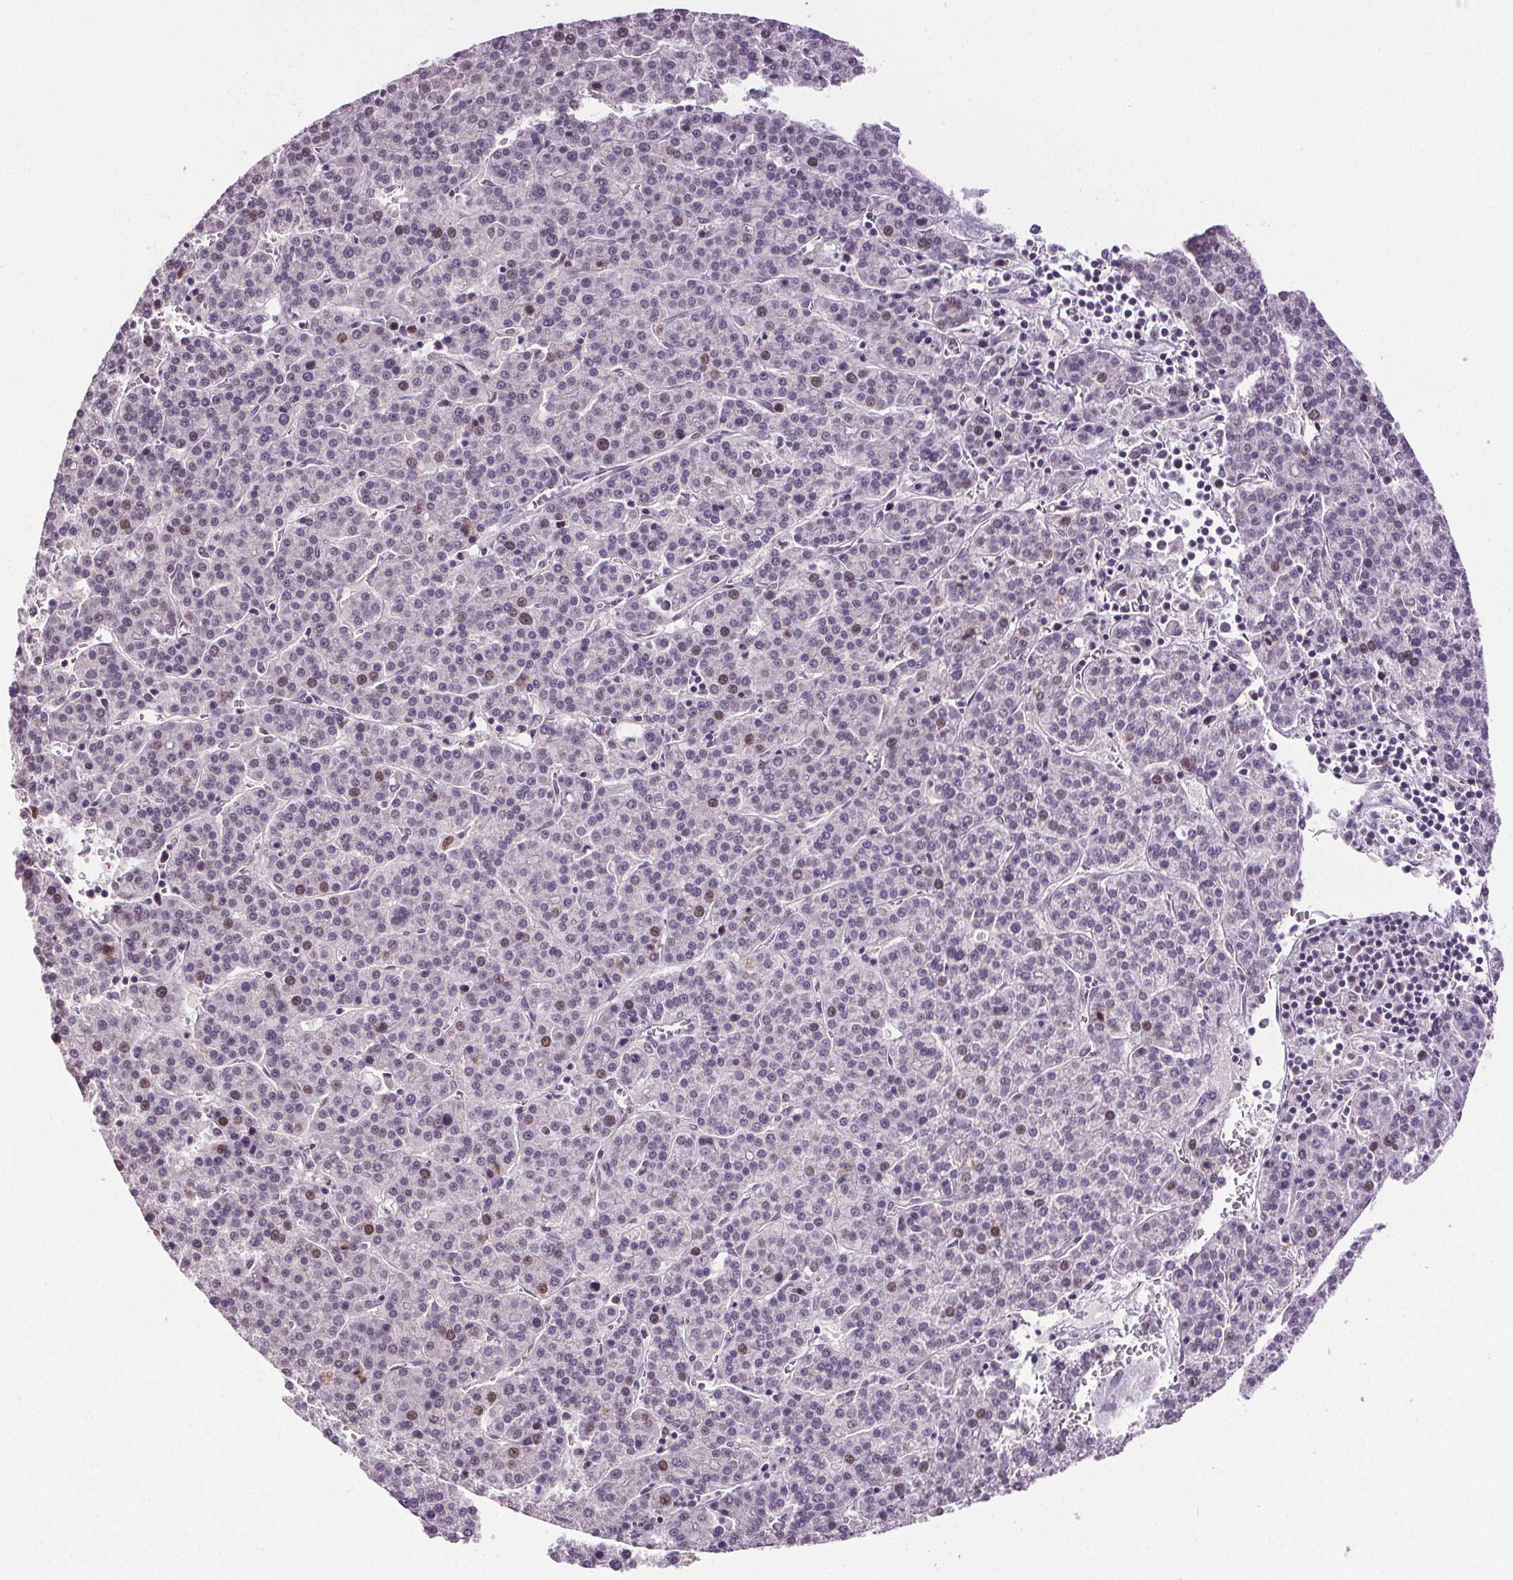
{"staining": {"intensity": "moderate", "quantity": "<25%", "location": "nuclear"}, "tissue": "liver cancer", "cell_type": "Tumor cells", "image_type": "cancer", "snomed": [{"axis": "morphology", "description": "Carcinoma, Hepatocellular, NOS"}, {"axis": "topography", "description": "Liver"}], "caption": "This histopathology image shows liver hepatocellular carcinoma stained with immunohistochemistry (IHC) to label a protein in brown. The nuclear of tumor cells show moderate positivity for the protein. Nuclei are counter-stained blue.", "gene": "CENPF", "patient": {"sex": "female", "age": 58}}